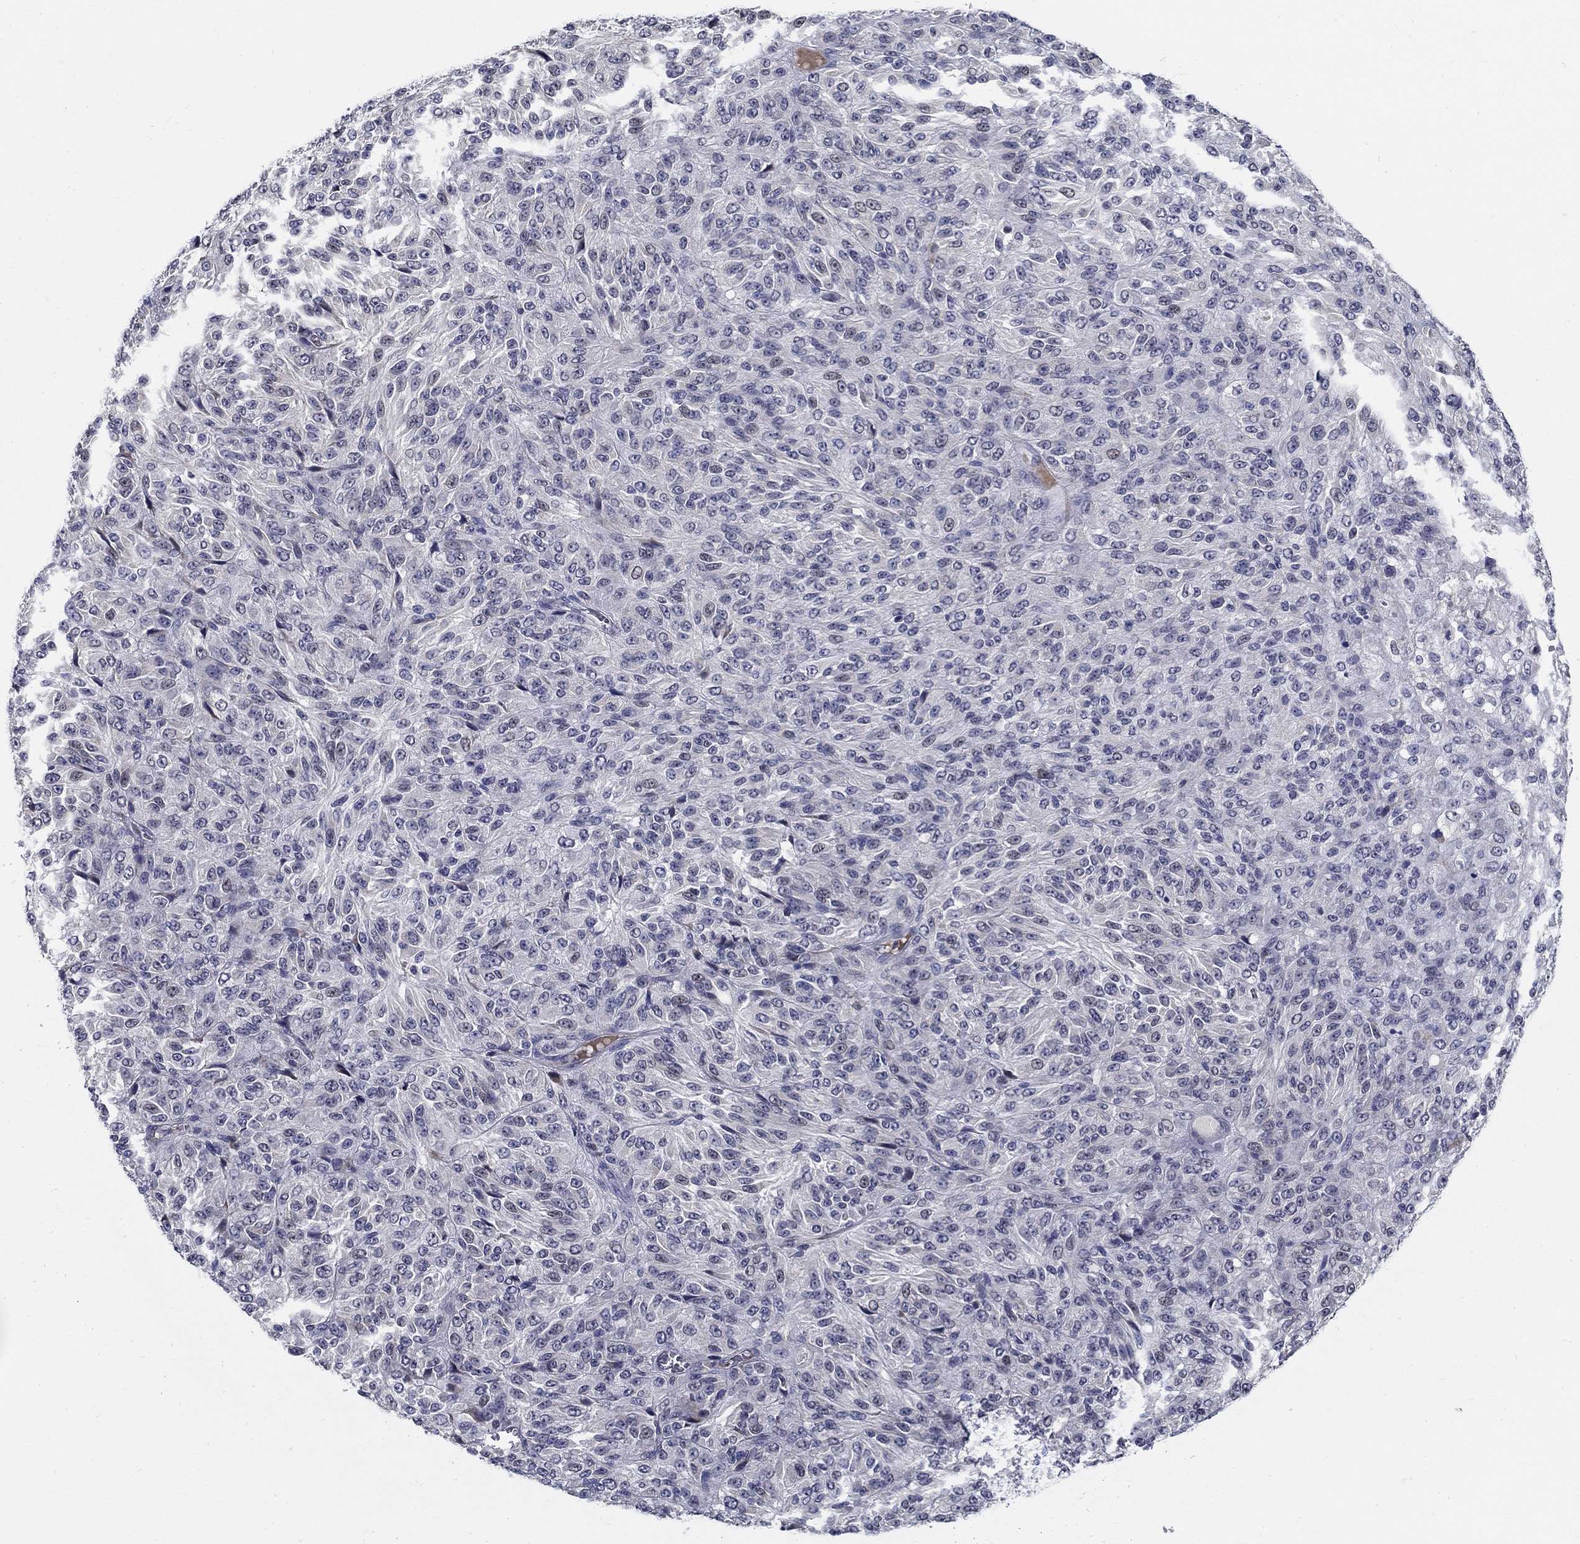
{"staining": {"intensity": "negative", "quantity": "none", "location": "none"}, "tissue": "melanoma", "cell_type": "Tumor cells", "image_type": "cancer", "snomed": [{"axis": "morphology", "description": "Malignant melanoma, Metastatic site"}, {"axis": "topography", "description": "Brain"}], "caption": "Tumor cells show no significant protein expression in melanoma.", "gene": "C16orf46", "patient": {"sex": "female", "age": 56}}